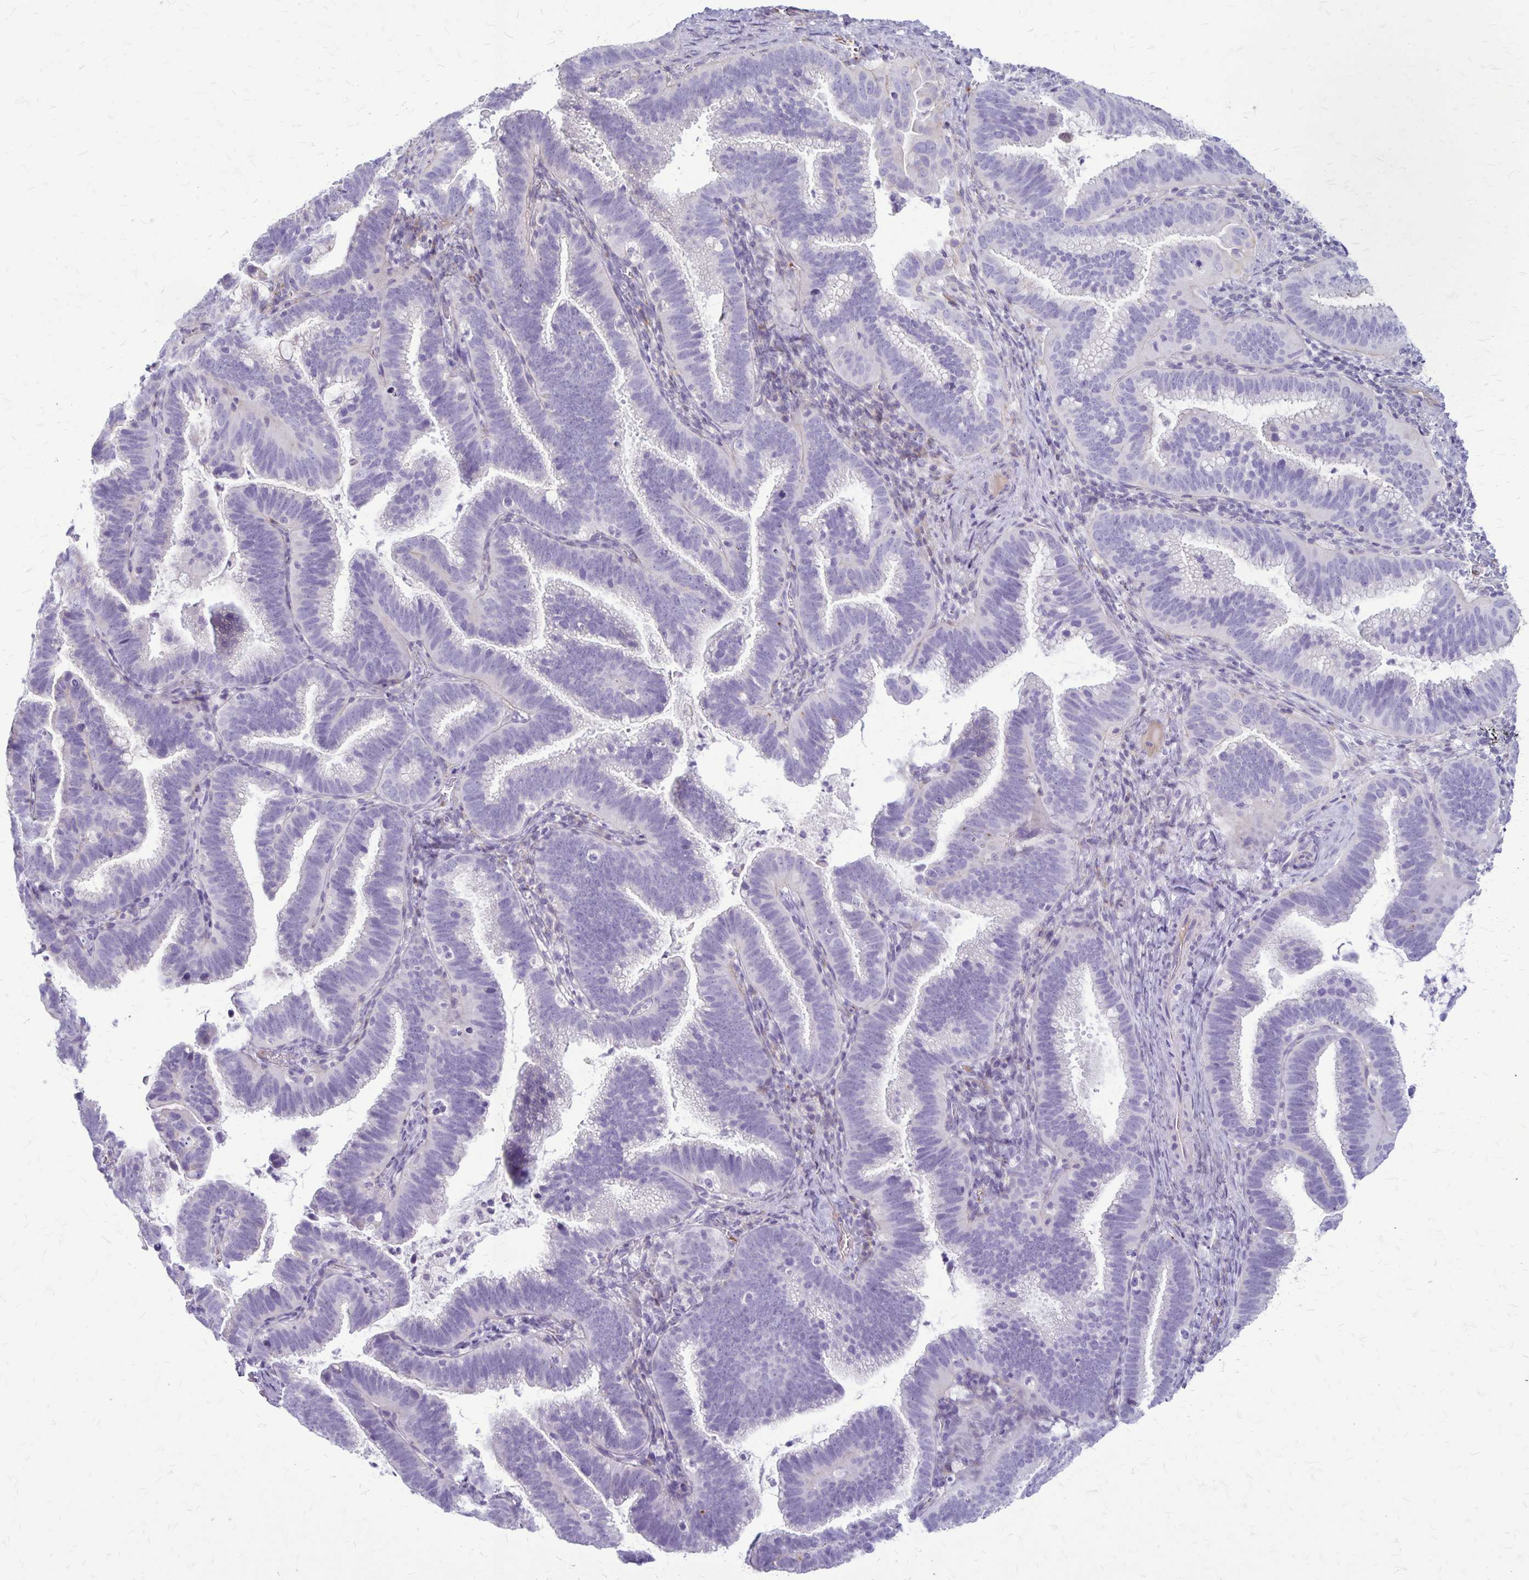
{"staining": {"intensity": "negative", "quantity": "none", "location": "none"}, "tissue": "cervical cancer", "cell_type": "Tumor cells", "image_type": "cancer", "snomed": [{"axis": "morphology", "description": "Adenocarcinoma, NOS"}, {"axis": "topography", "description": "Cervix"}], "caption": "This is a image of immunohistochemistry (IHC) staining of cervical cancer (adenocarcinoma), which shows no positivity in tumor cells. (DAB immunohistochemistry with hematoxylin counter stain).", "gene": "GP9", "patient": {"sex": "female", "age": 61}}